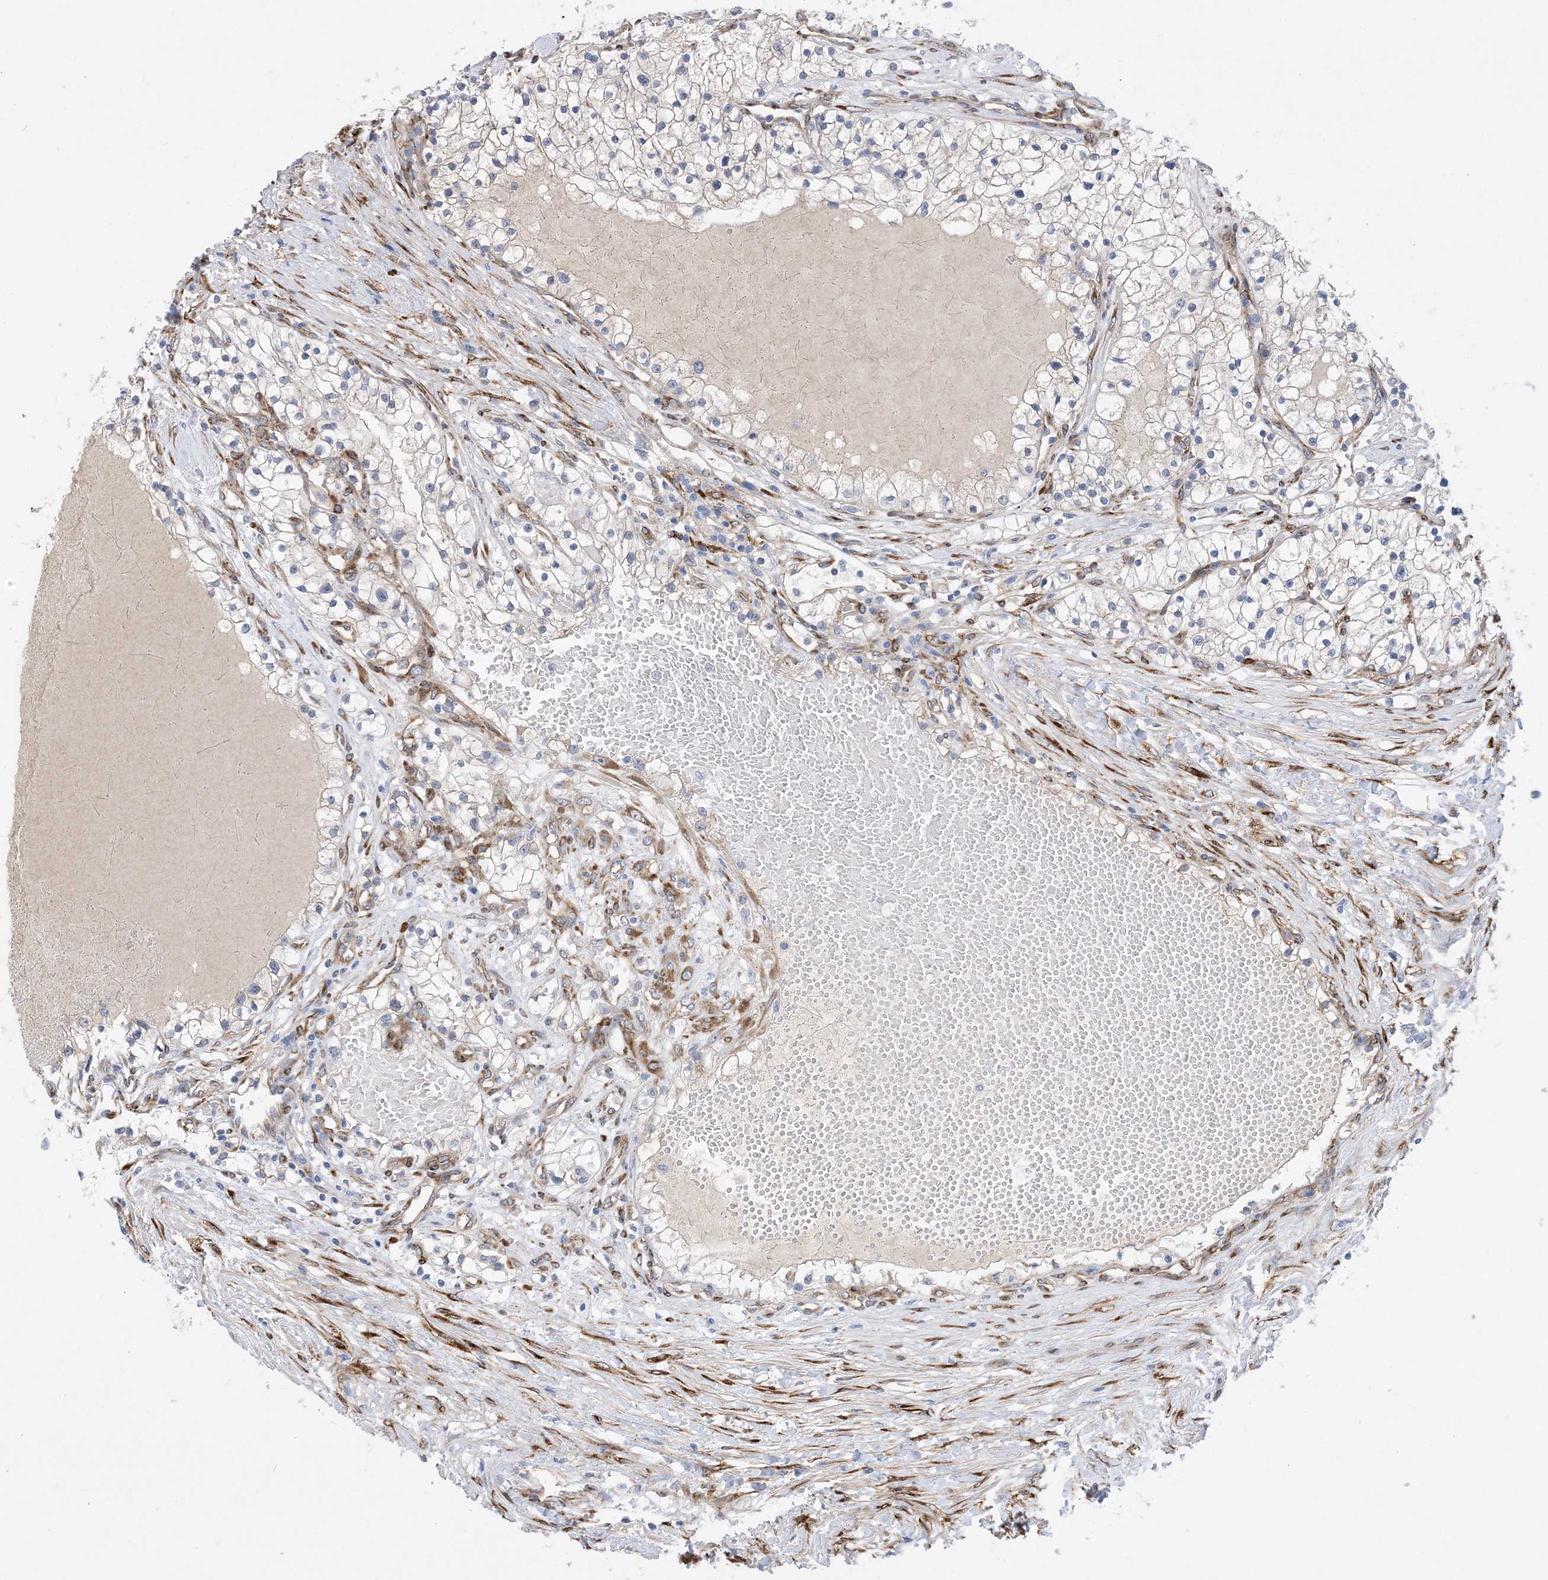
{"staining": {"intensity": "negative", "quantity": "none", "location": "none"}, "tissue": "renal cancer", "cell_type": "Tumor cells", "image_type": "cancer", "snomed": [{"axis": "morphology", "description": "Normal tissue, NOS"}, {"axis": "morphology", "description": "Adenocarcinoma, NOS"}, {"axis": "topography", "description": "Kidney"}], "caption": "This is an IHC image of human adenocarcinoma (renal). There is no staining in tumor cells.", "gene": "RBMS3", "patient": {"sex": "male", "age": 68}}